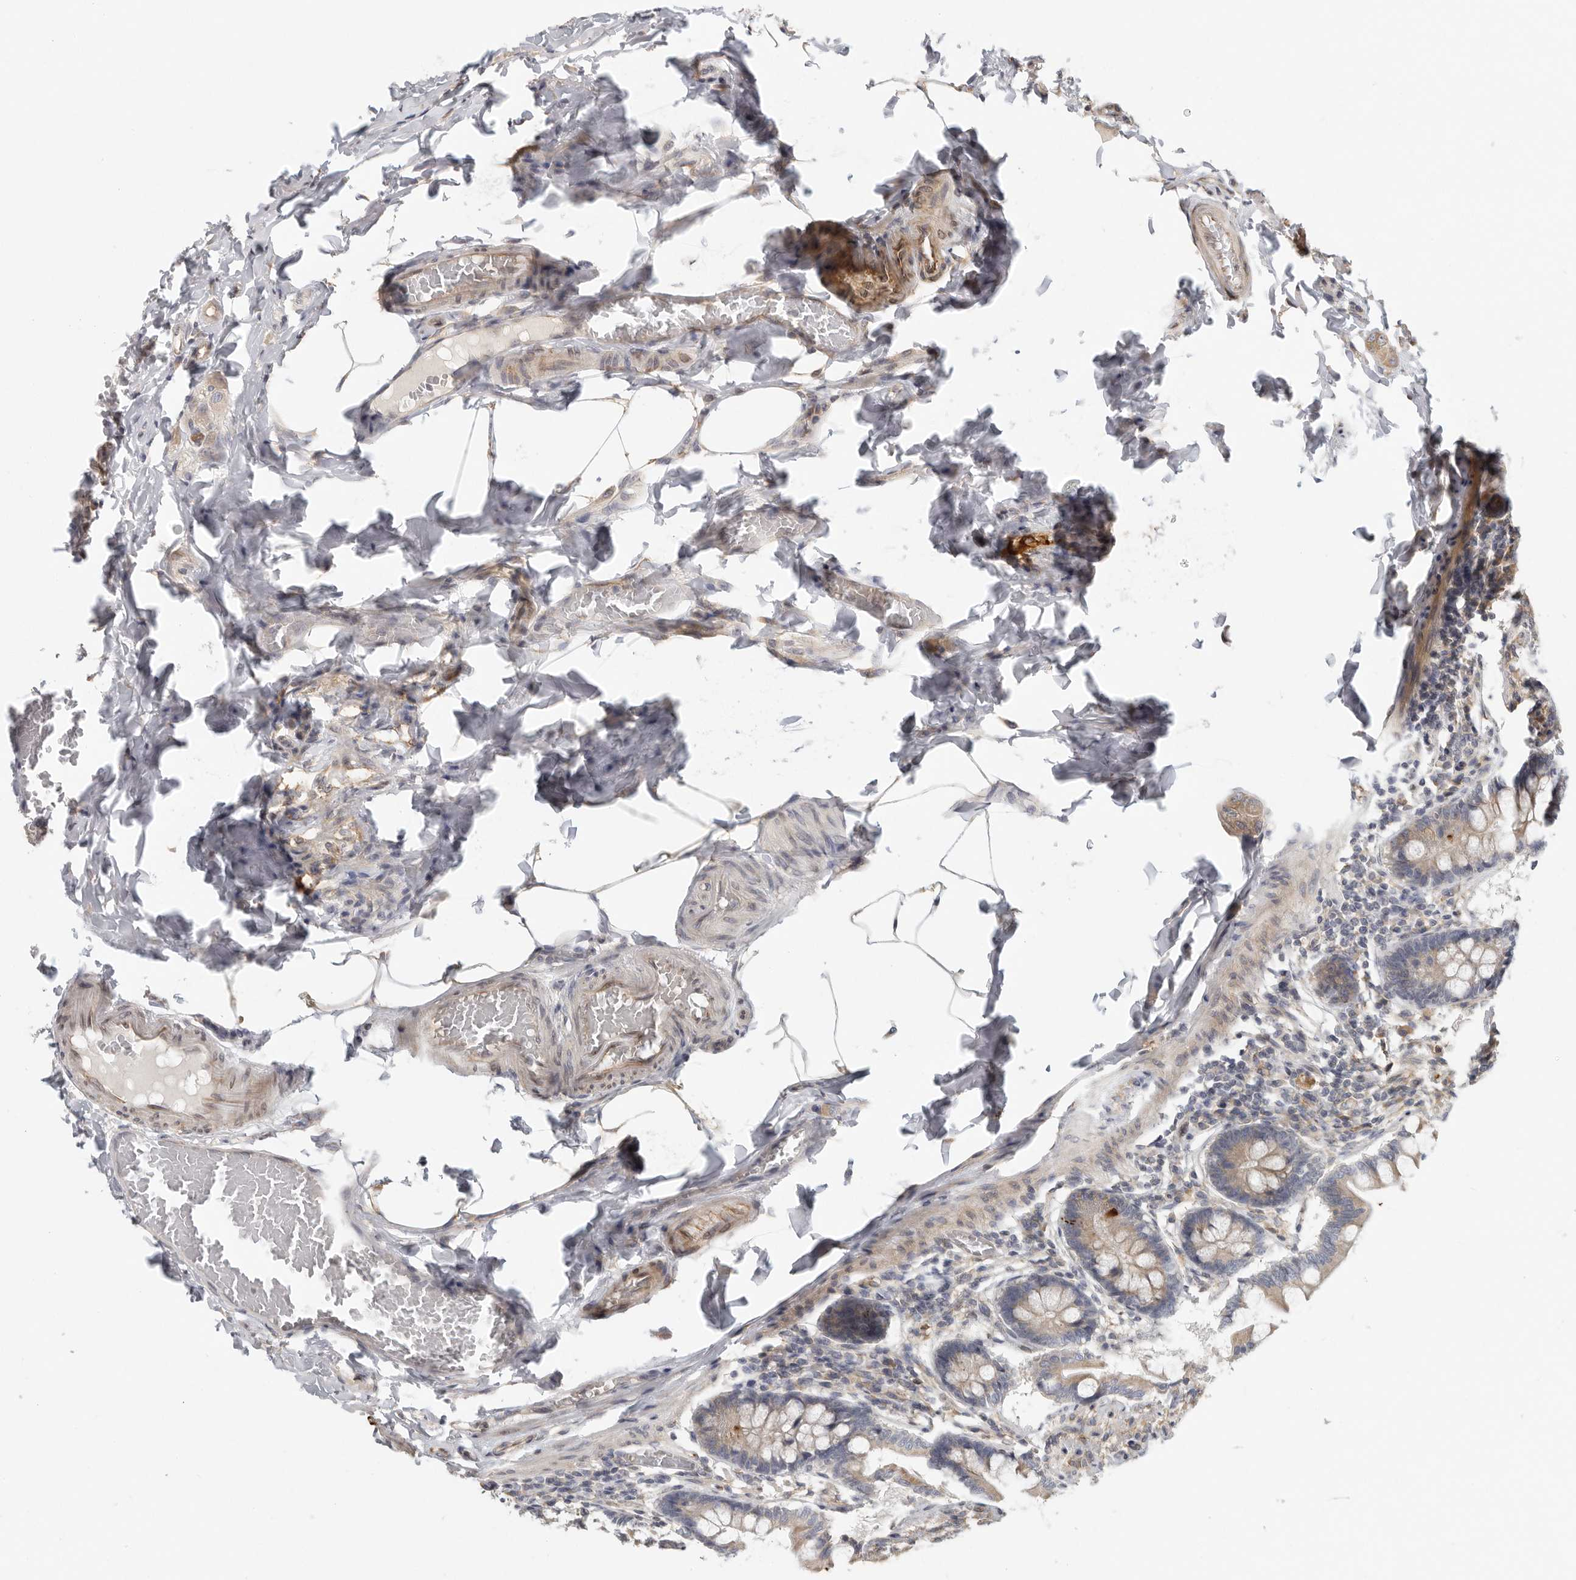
{"staining": {"intensity": "moderate", "quantity": ">75%", "location": "cytoplasmic/membranous"}, "tissue": "small intestine", "cell_type": "Glandular cells", "image_type": "normal", "snomed": [{"axis": "morphology", "description": "Normal tissue, NOS"}, {"axis": "topography", "description": "Small intestine"}], "caption": "About >75% of glandular cells in unremarkable small intestine demonstrate moderate cytoplasmic/membranous protein positivity as visualized by brown immunohistochemical staining.", "gene": "BCAP29", "patient": {"sex": "male", "age": 41}}